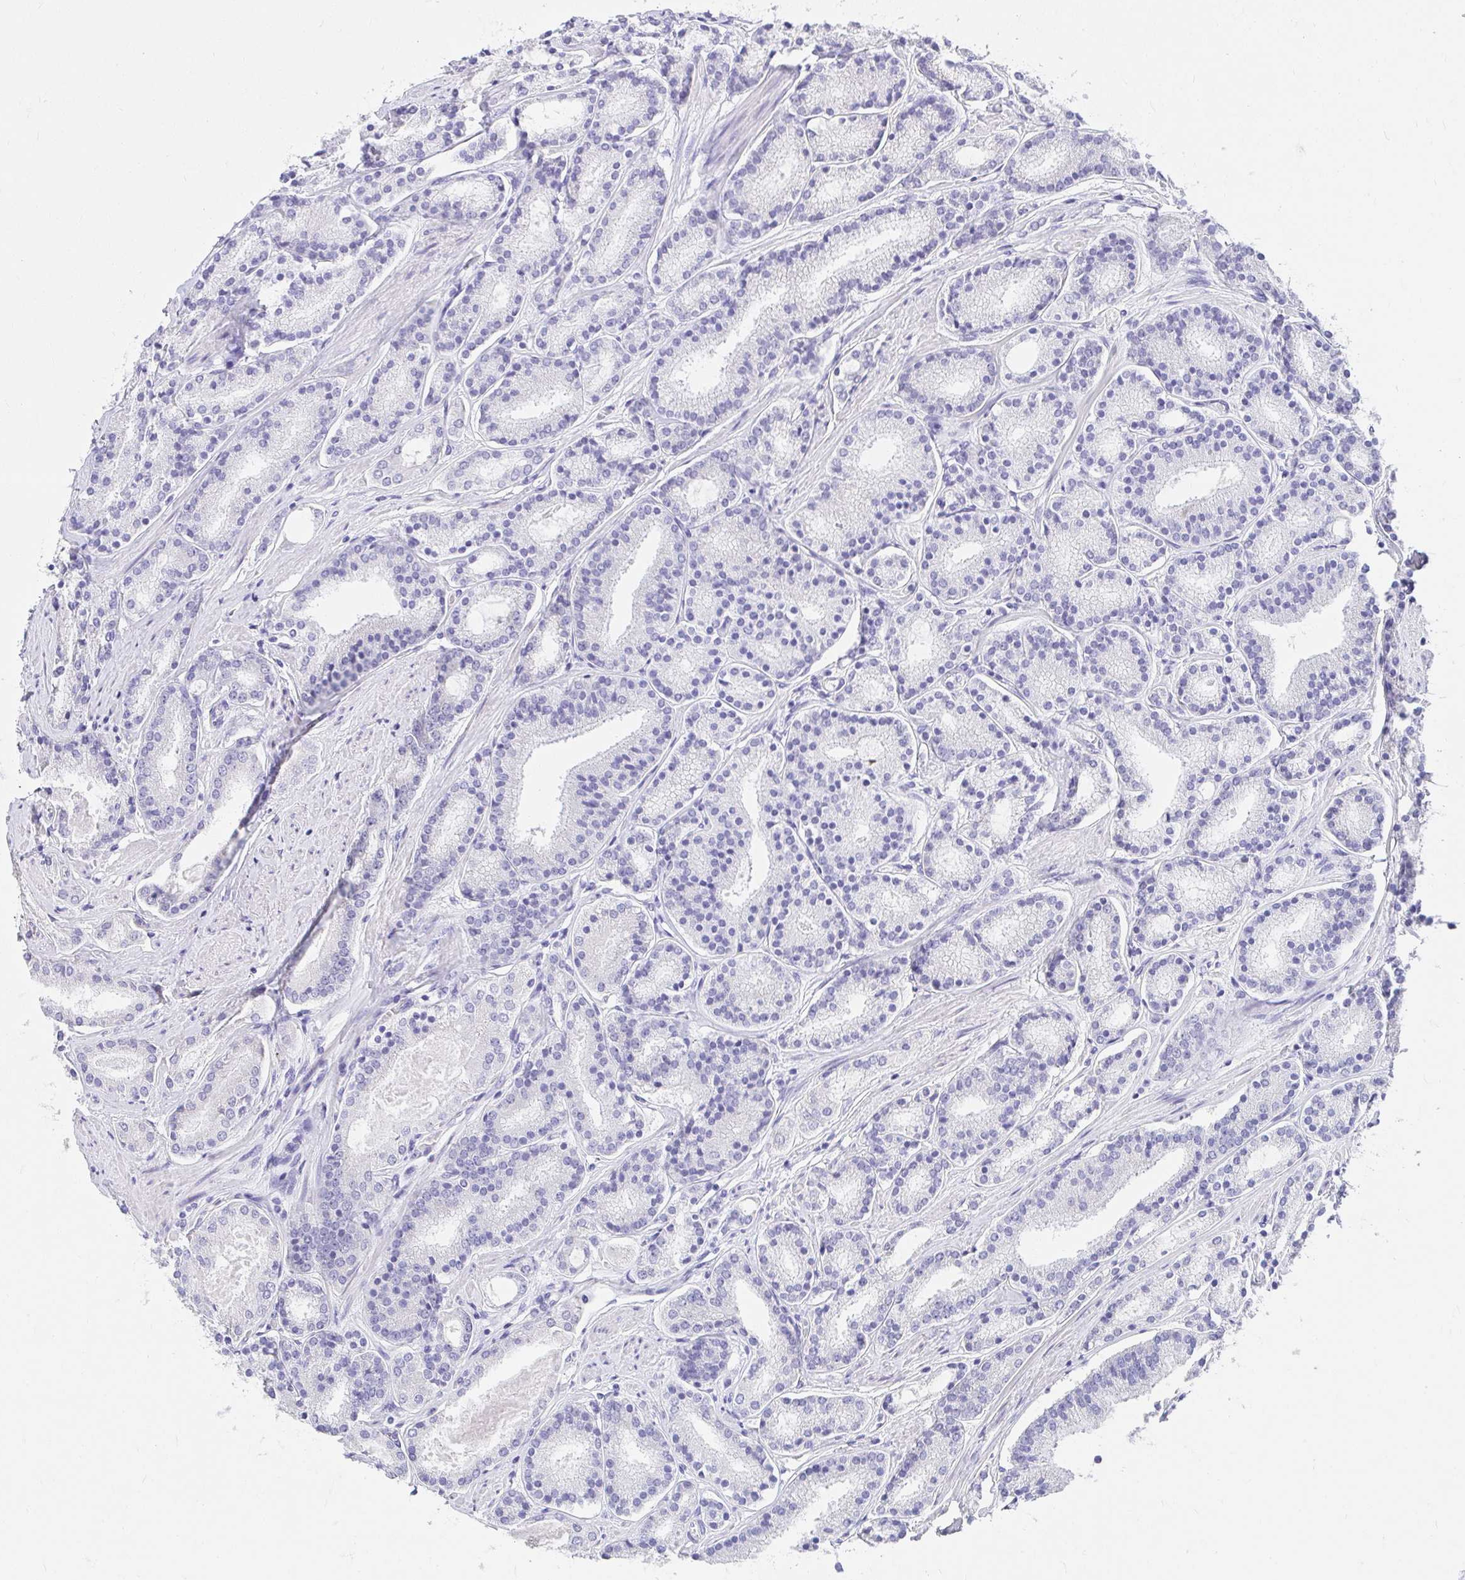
{"staining": {"intensity": "negative", "quantity": "none", "location": "none"}, "tissue": "prostate cancer", "cell_type": "Tumor cells", "image_type": "cancer", "snomed": [{"axis": "morphology", "description": "Adenocarcinoma, High grade"}, {"axis": "topography", "description": "Prostate"}], "caption": "Immunohistochemistry (IHC) of human prostate adenocarcinoma (high-grade) exhibits no staining in tumor cells.", "gene": "VGLL1", "patient": {"sex": "male", "age": 63}}